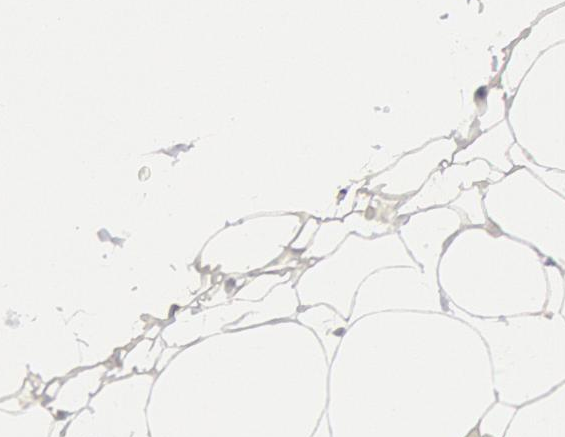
{"staining": {"intensity": "negative", "quantity": "none", "location": "none"}, "tissue": "adipose tissue", "cell_type": "Adipocytes", "image_type": "normal", "snomed": [{"axis": "morphology", "description": "Normal tissue, NOS"}, {"axis": "morphology", "description": "Fibrosis, NOS"}, {"axis": "topography", "description": "Breast"}], "caption": "The immunohistochemistry (IHC) image has no significant positivity in adipocytes of adipose tissue.", "gene": "DMC1", "patient": {"sex": "female", "age": 24}}